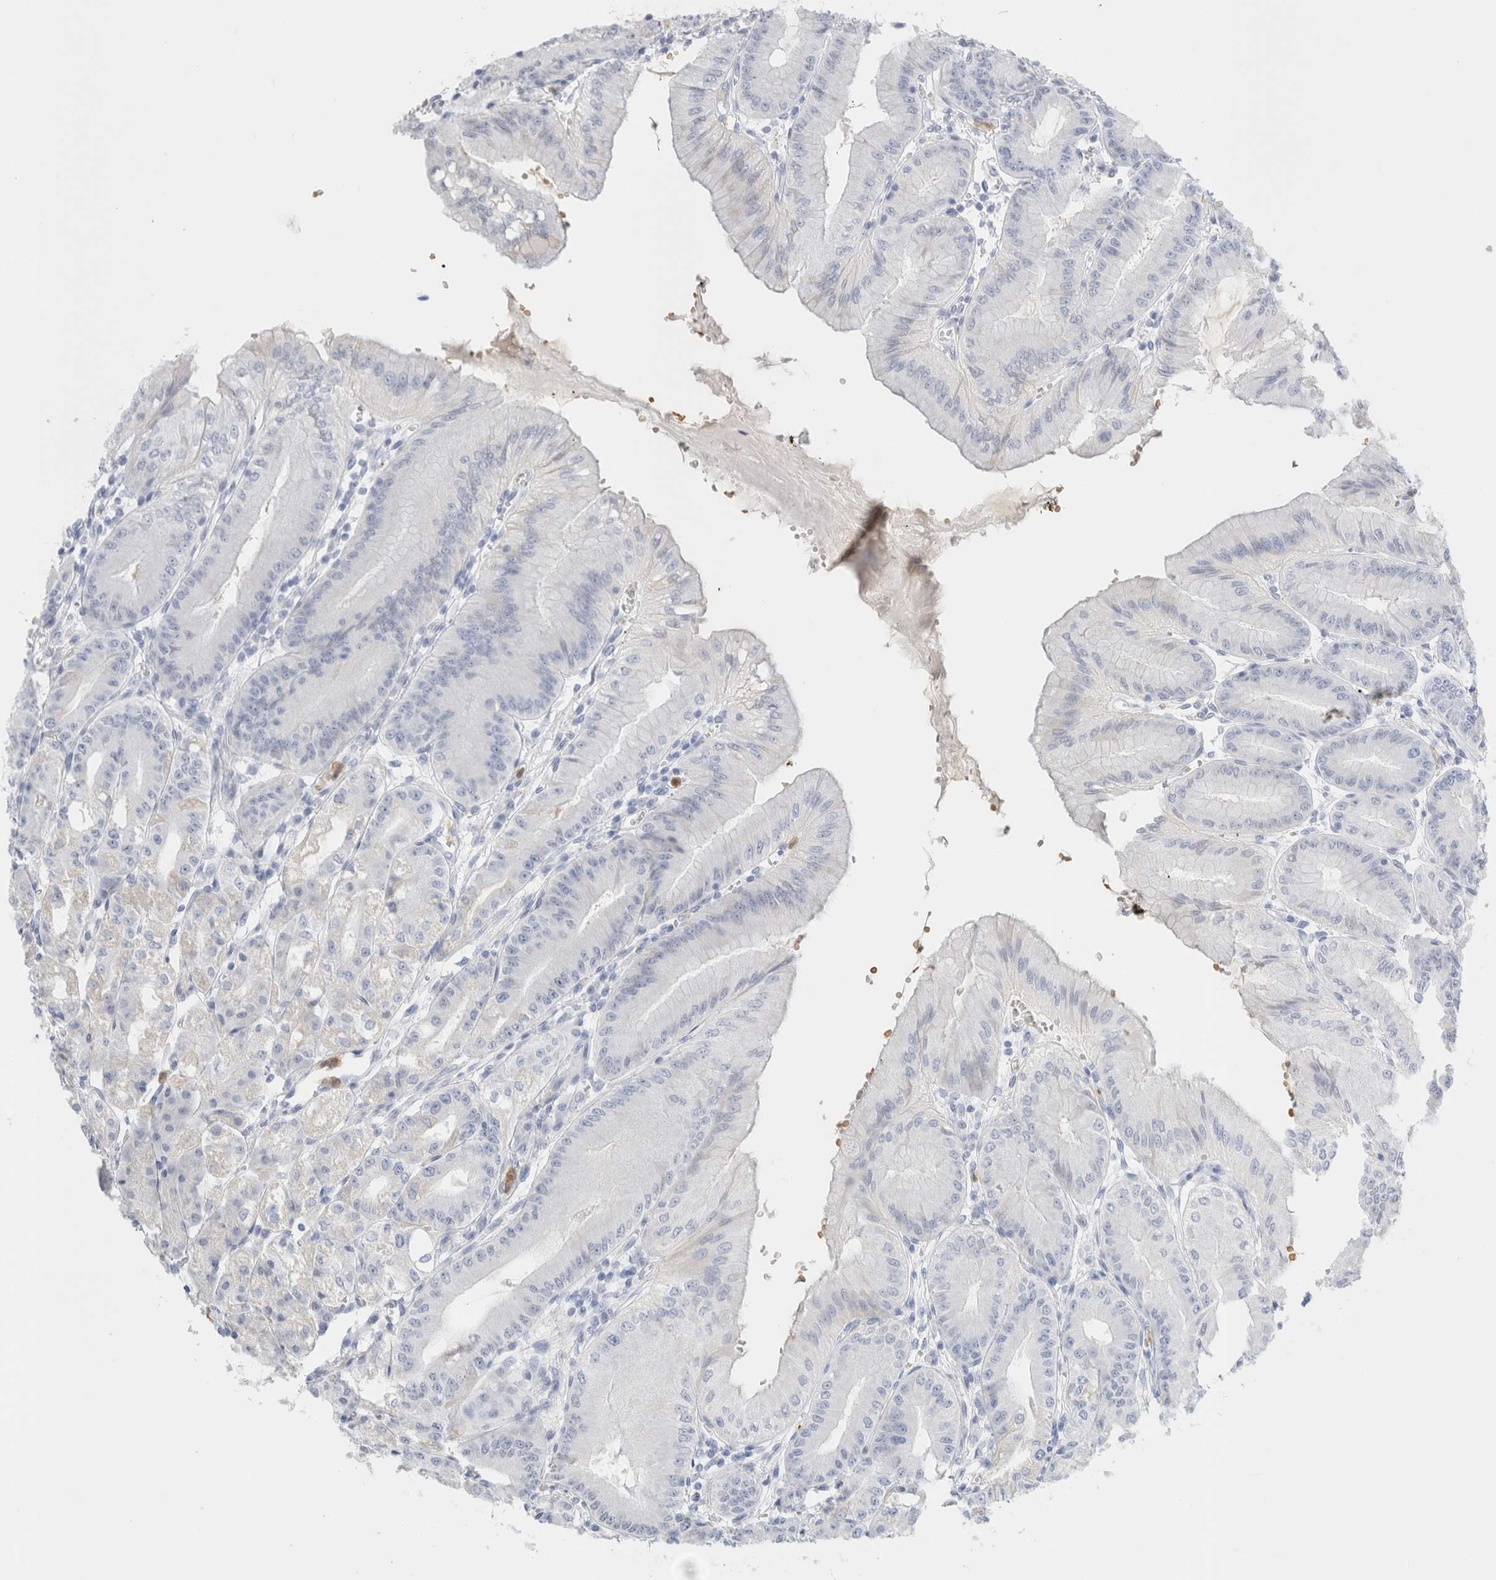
{"staining": {"intensity": "weak", "quantity": "<25%", "location": "cytoplasmic/membranous"}, "tissue": "stomach", "cell_type": "Glandular cells", "image_type": "normal", "snomed": [{"axis": "morphology", "description": "Normal tissue, NOS"}, {"axis": "topography", "description": "Stomach, lower"}], "caption": "Immunohistochemistry photomicrograph of unremarkable human stomach stained for a protein (brown), which demonstrates no expression in glandular cells. Nuclei are stained in blue.", "gene": "ARG1", "patient": {"sex": "male", "age": 71}}